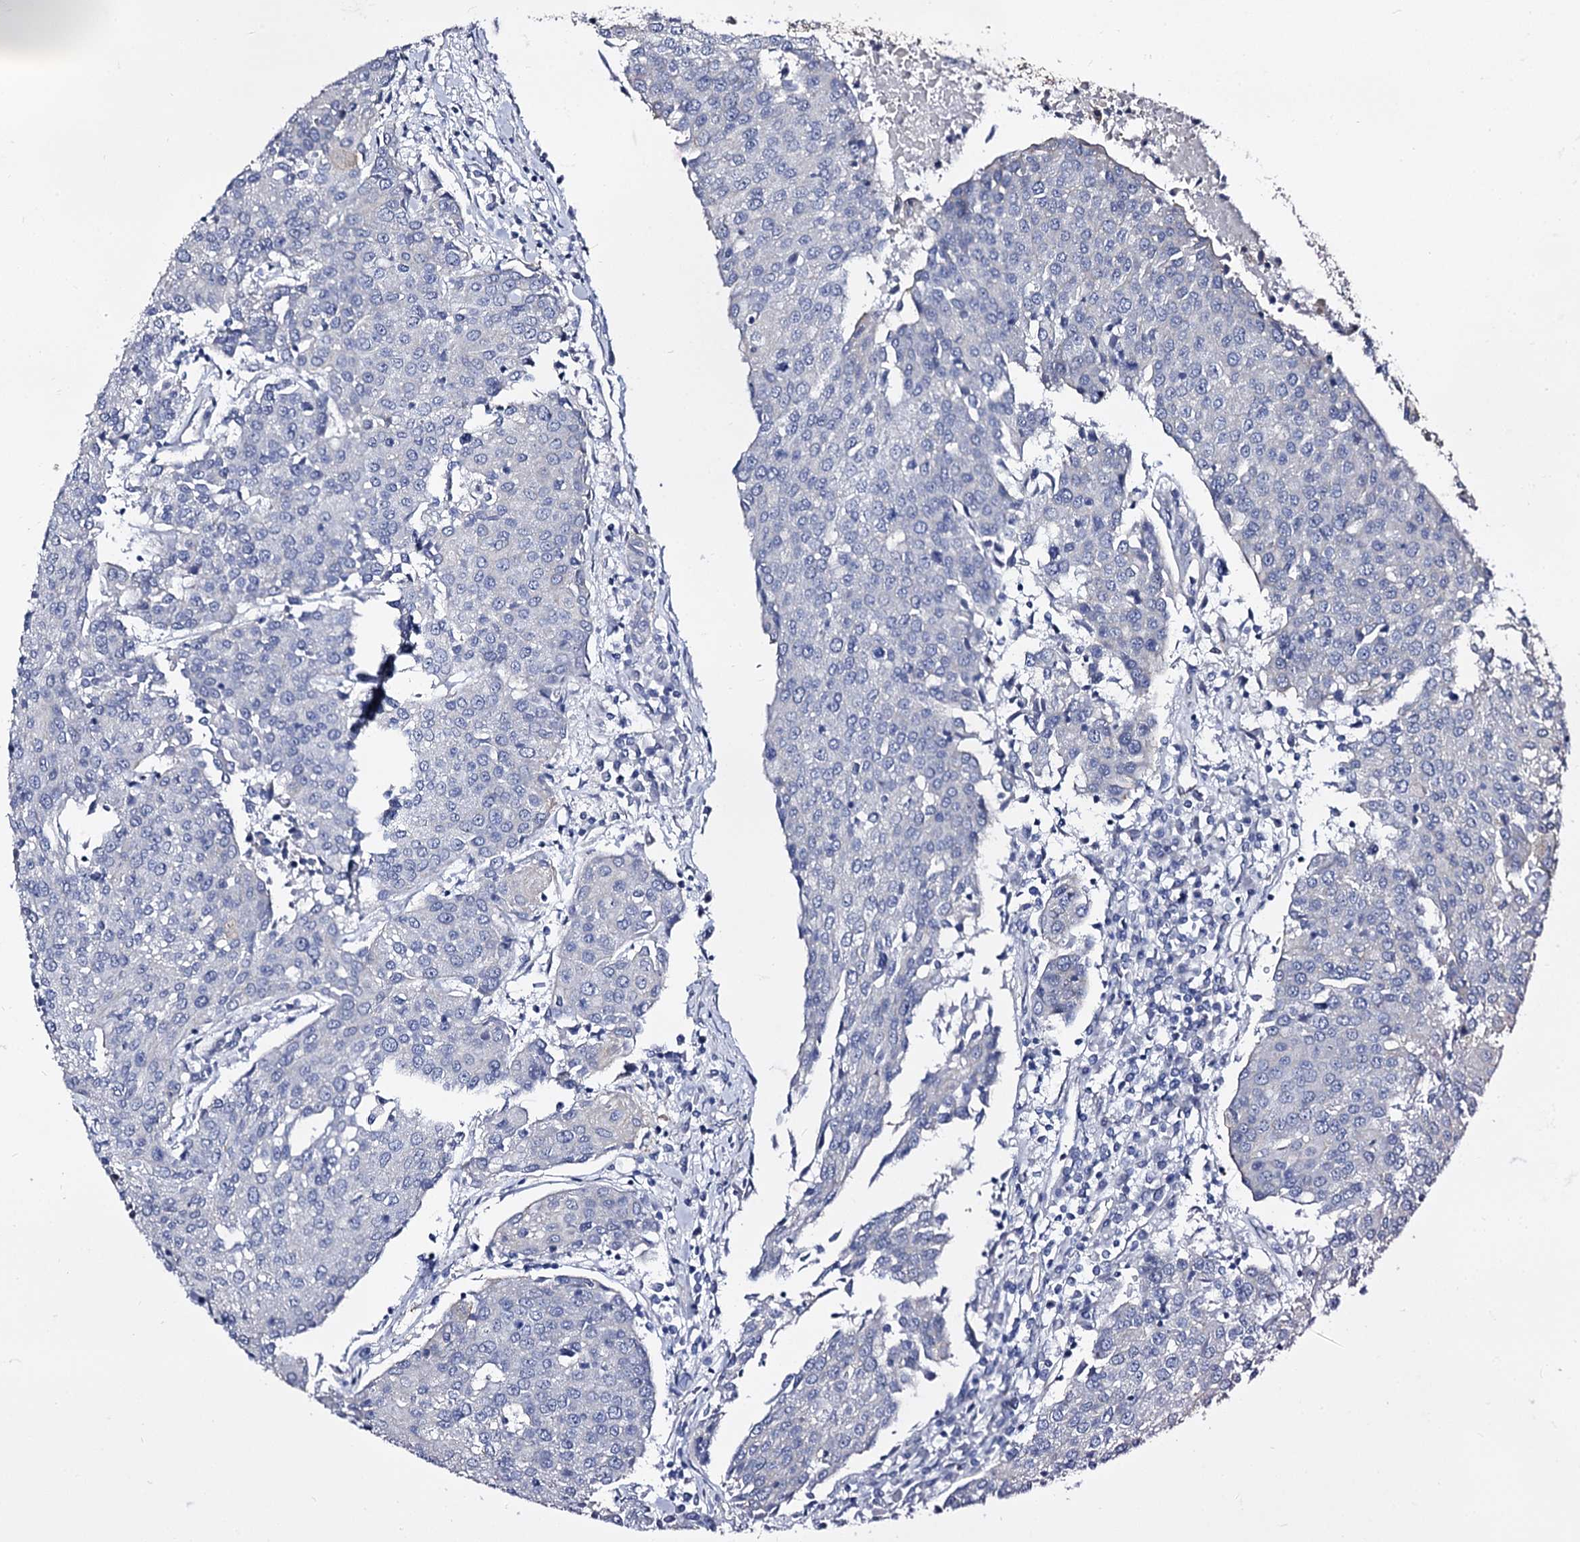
{"staining": {"intensity": "negative", "quantity": "none", "location": "none"}, "tissue": "urothelial cancer", "cell_type": "Tumor cells", "image_type": "cancer", "snomed": [{"axis": "morphology", "description": "Urothelial carcinoma, High grade"}, {"axis": "topography", "description": "Urinary bladder"}], "caption": "Human urothelial cancer stained for a protein using immunohistochemistry demonstrates no positivity in tumor cells.", "gene": "CBFB", "patient": {"sex": "female", "age": 85}}